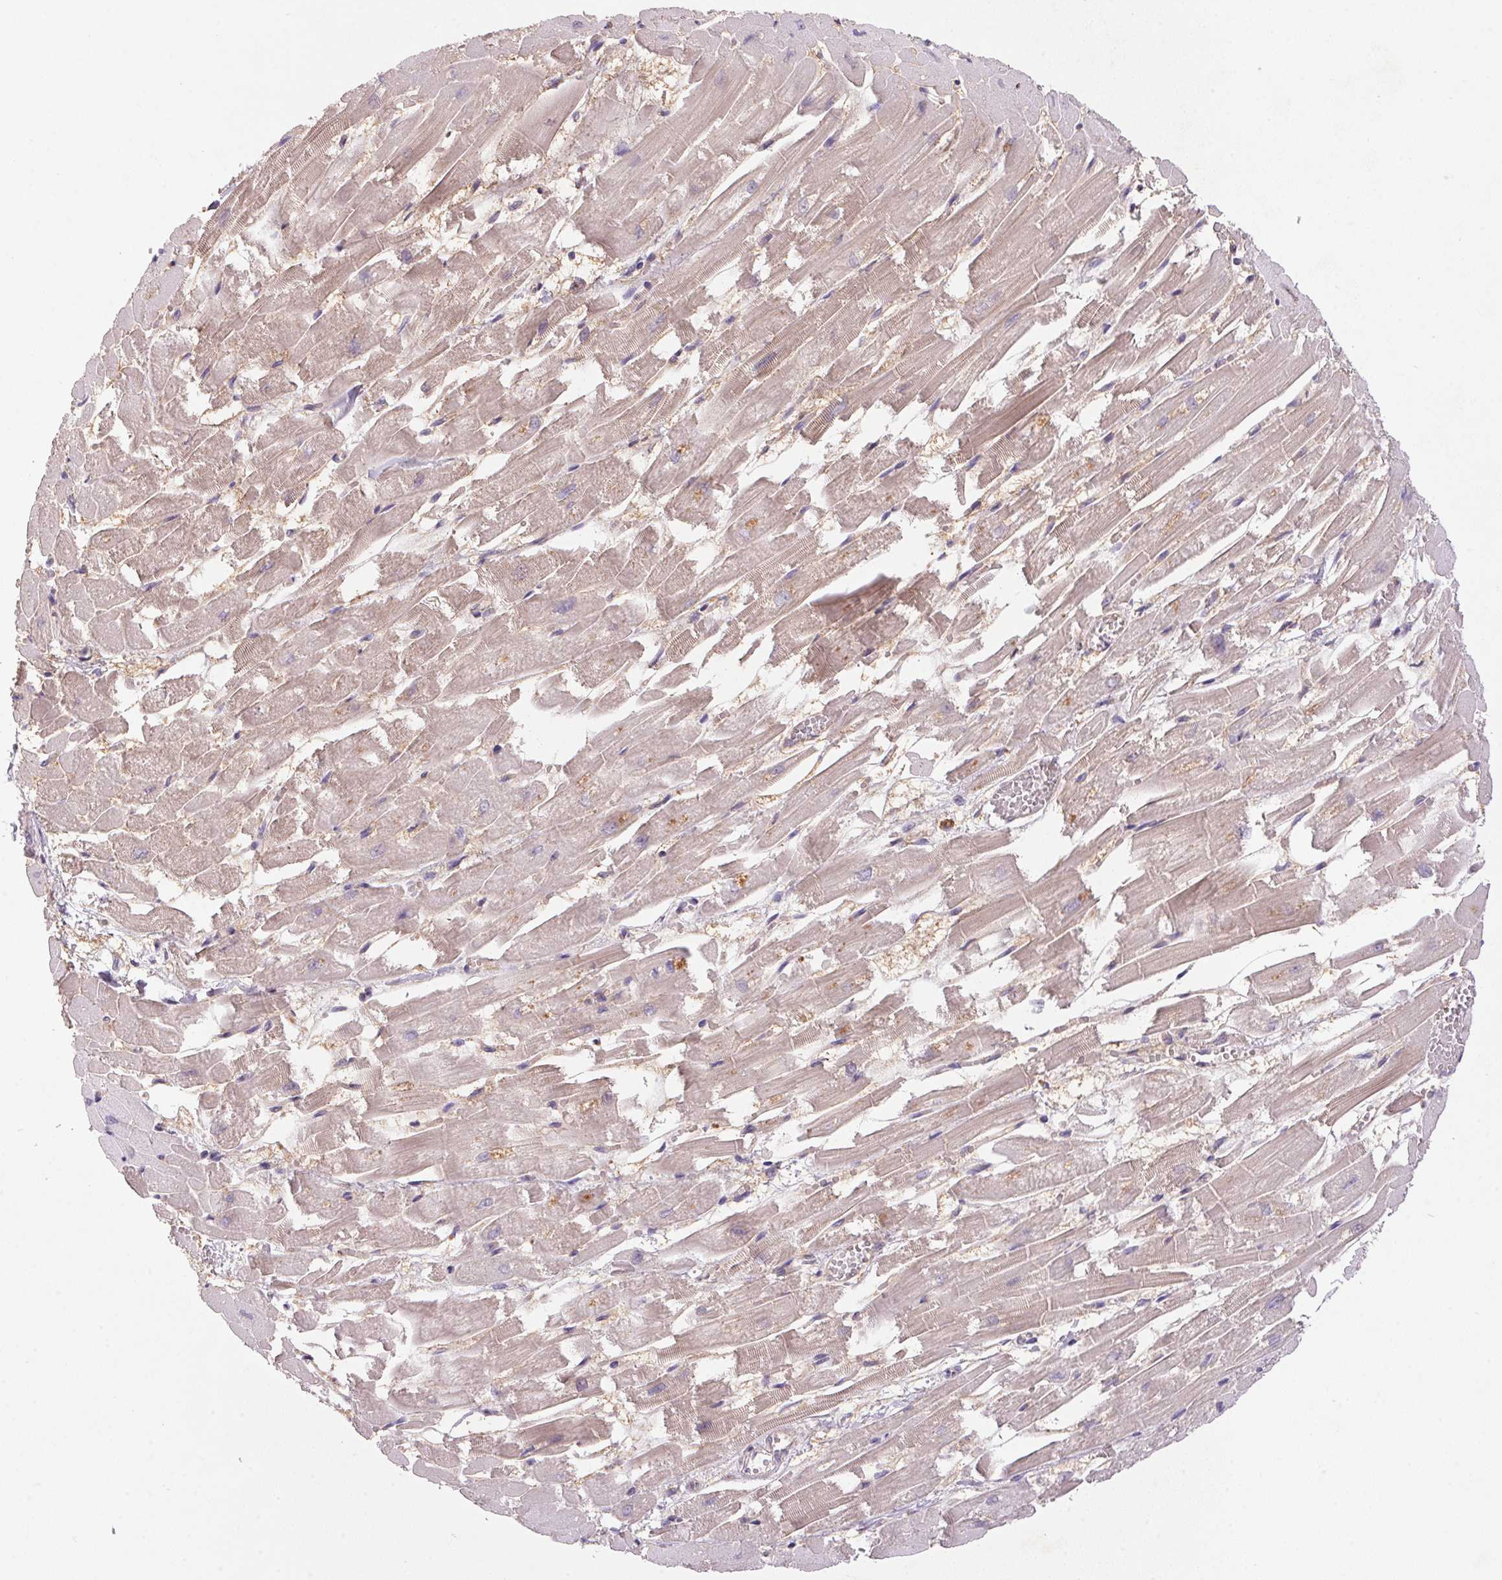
{"staining": {"intensity": "weak", "quantity": "25%-75%", "location": "cytoplasmic/membranous"}, "tissue": "heart muscle", "cell_type": "Cardiomyocytes", "image_type": "normal", "snomed": [{"axis": "morphology", "description": "Normal tissue, NOS"}, {"axis": "topography", "description": "Heart"}], "caption": "Protein analysis of normal heart muscle shows weak cytoplasmic/membranous staining in approximately 25%-75% of cardiomyocytes.", "gene": "APOC4", "patient": {"sex": "female", "age": 52}}